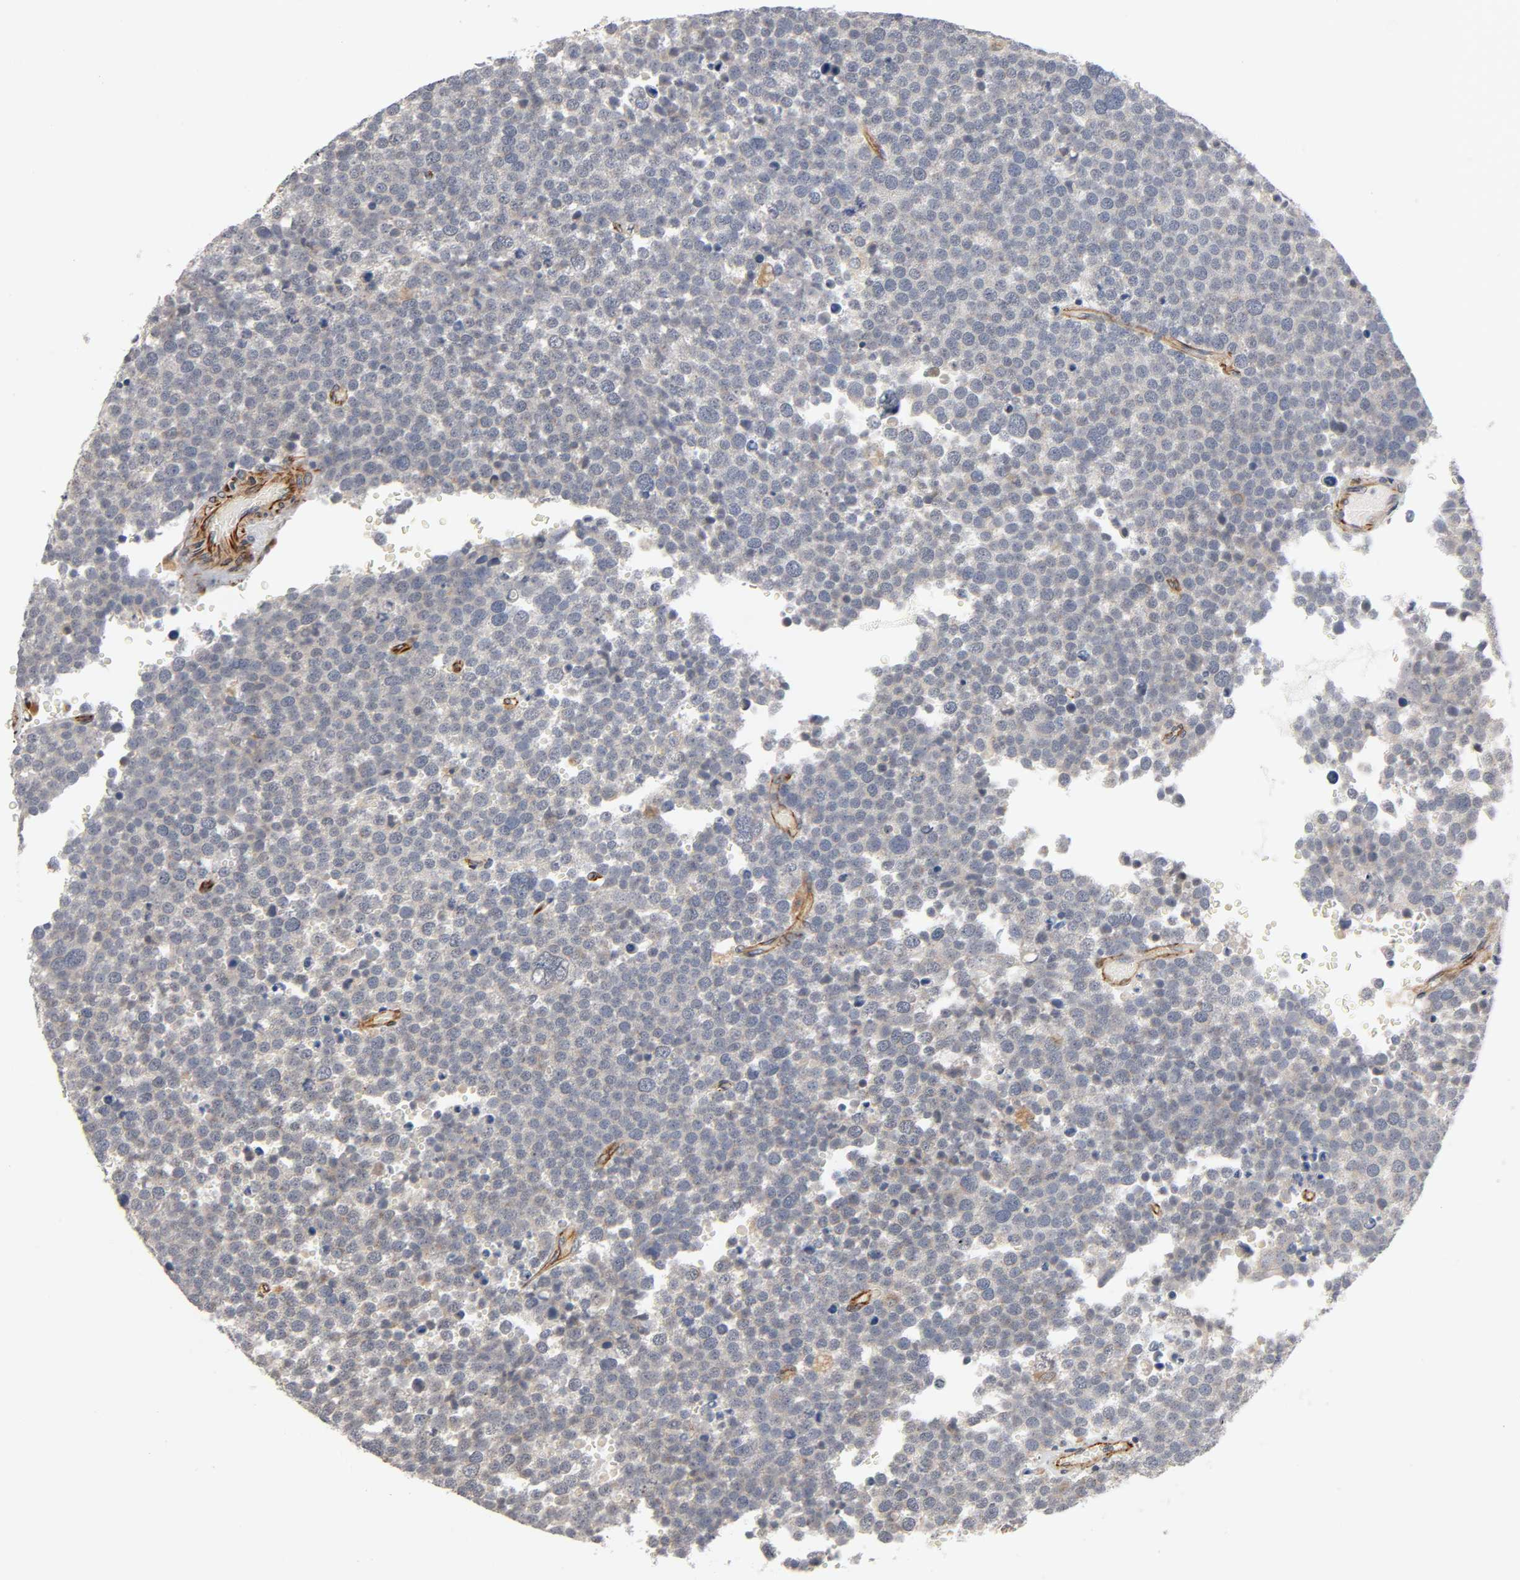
{"staining": {"intensity": "weak", "quantity": ">75%", "location": "cytoplasmic/membranous"}, "tissue": "testis cancer", "cell_type": "Tumor cells", "image_type": "cancer", "snomed": [{"axis": "morphology", "description": "Seminoma, NOS"}, {"axis": "topography", "description": "Testis"}], "caption": "This is an image of immunohistochemistry (IHC) staining of seminoma (testis), which shows weak staining in the cytoplasmic/membranous of tumor cells.", "gene": "REEP6", "patient": {"sex": "male", "age": 71}}